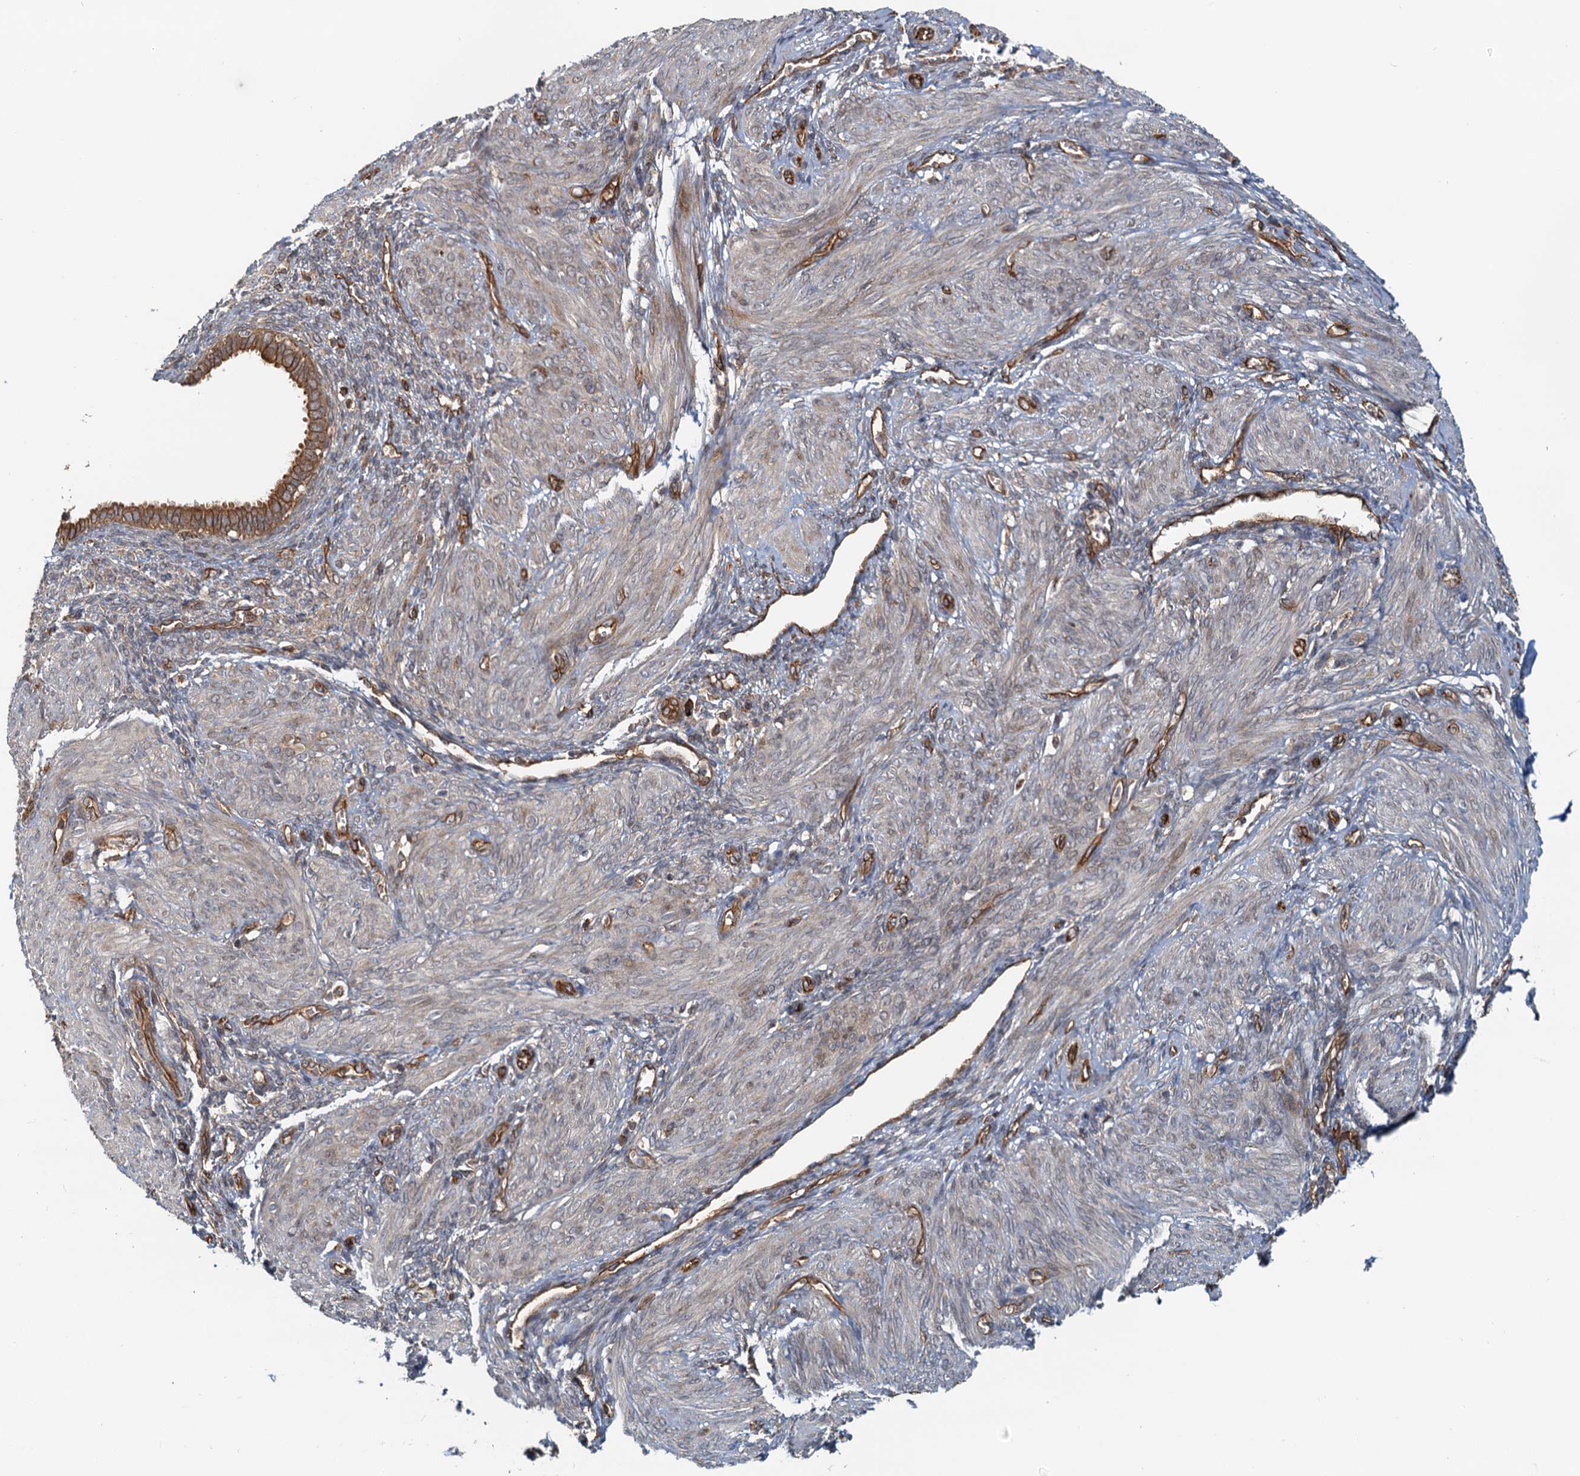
{"staining": {"intensity": "moderate", "quantity": "<25%", "location": "cytoplasmic/membranous"}, "tissue": "smooth muscle", "cell_type": "Smooth muscle cells", "image_type": "normal", "snomed": [{"axis": "morphology", "description": "Normal tissue, NOS"}, {"axis": "topography", "description": "Smooth muscle"}], "caption": "Immunohistochemical staining of benign smooth muscle exhibits moderate cytoplasmic/membranous protein positivity in about <25% of smooth muscle cells.", "gene": "NIPAL3", "patient": {"sex": "female", "age": 39}}